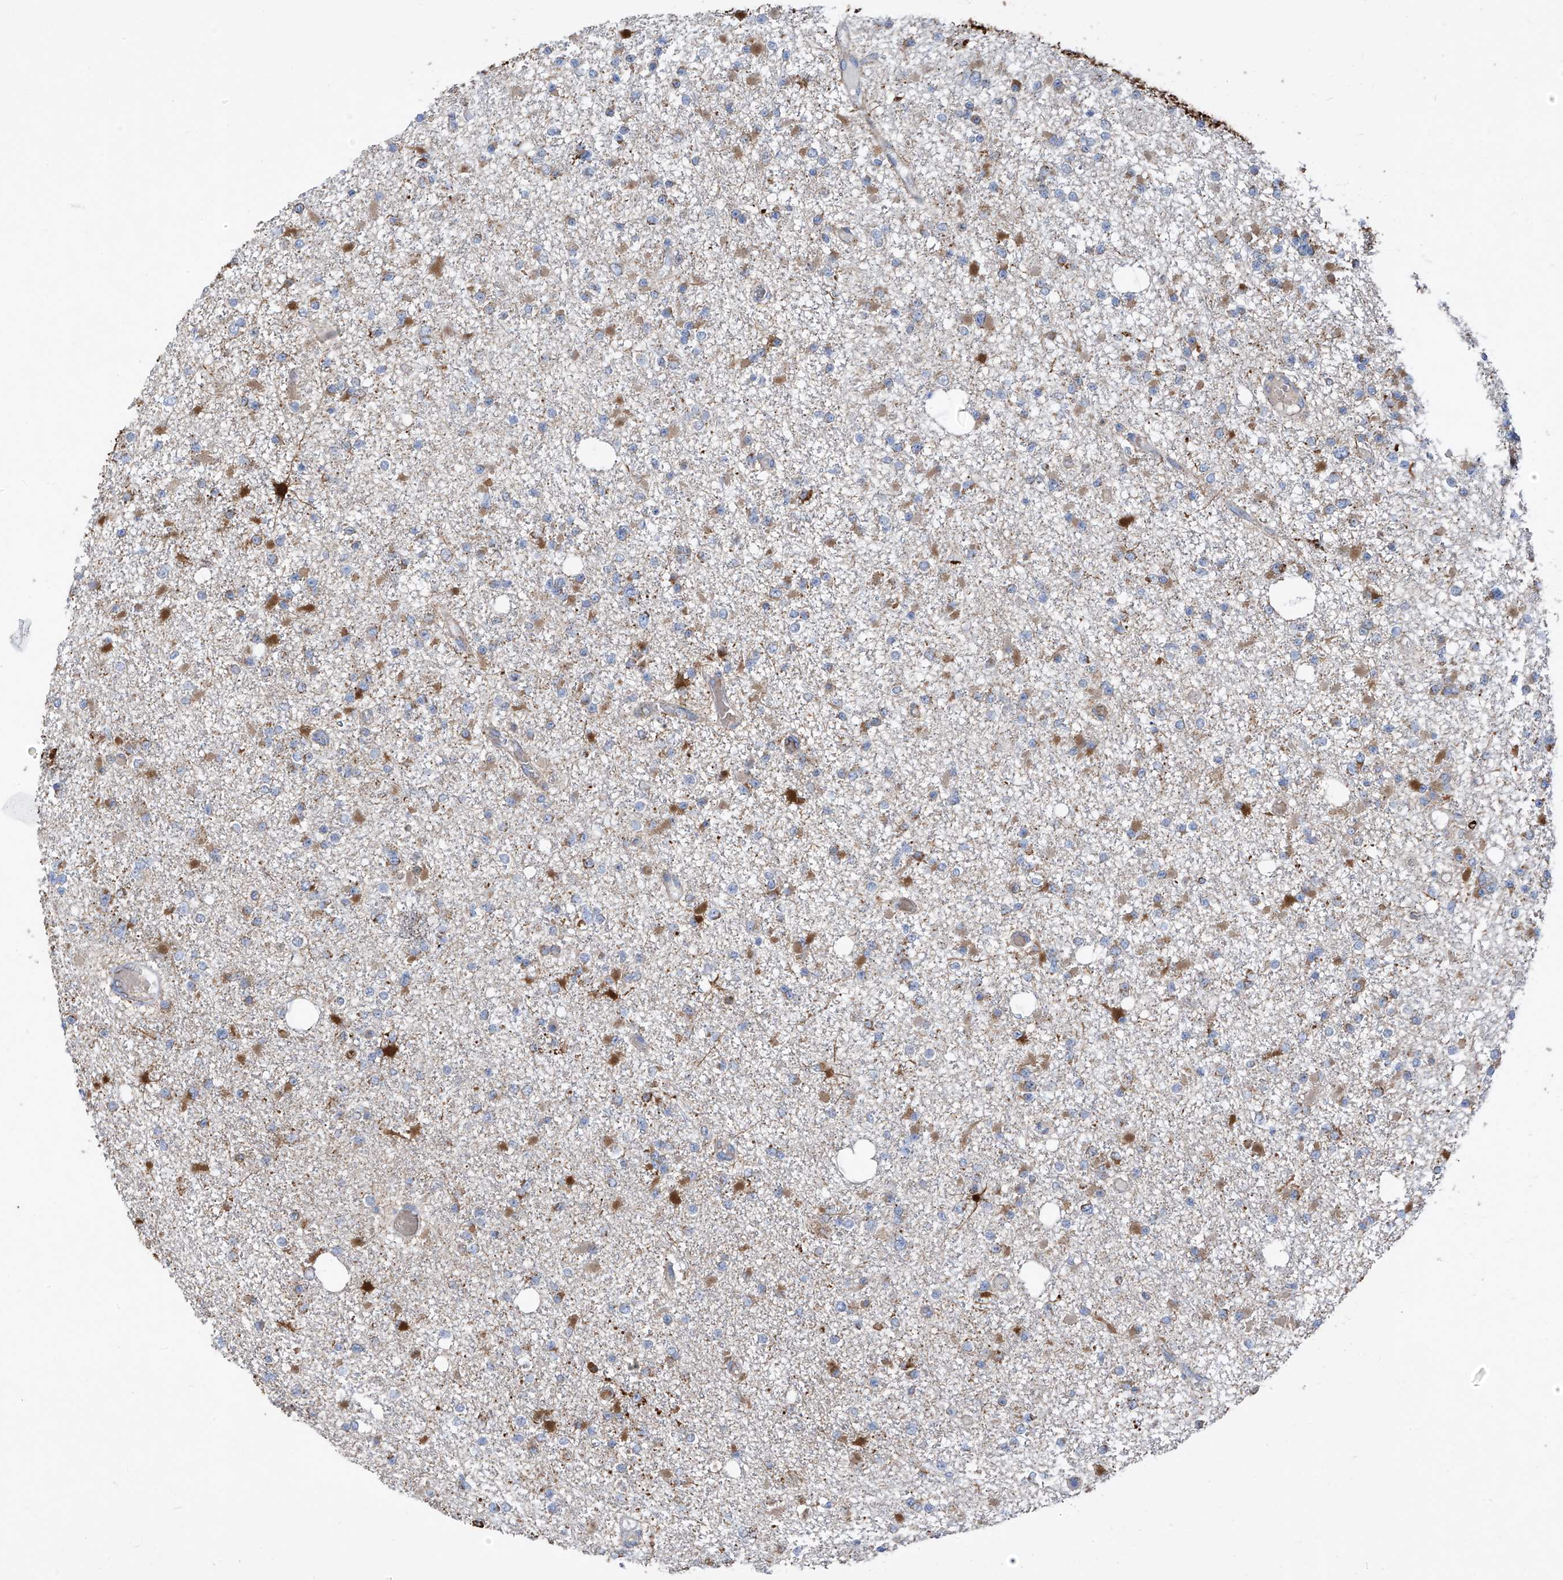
{"staining": {"intensity": "negative", "quantity": "none", "location": "none"}, "tissue": "glioma", "cell_type": "Tumor cells", "image_type": "cancer", "snomed": [{"axis": "morphology", "description": "Glioma, malignant, Low grade"}, {"axis": "topography", "description": "Brain"}], "caption": "The IHC photomicrograph has no significant staining in tumor cells of glioma tissue.", "gene": "EOMES", "patient": {"sex": "female", "age": 22}}